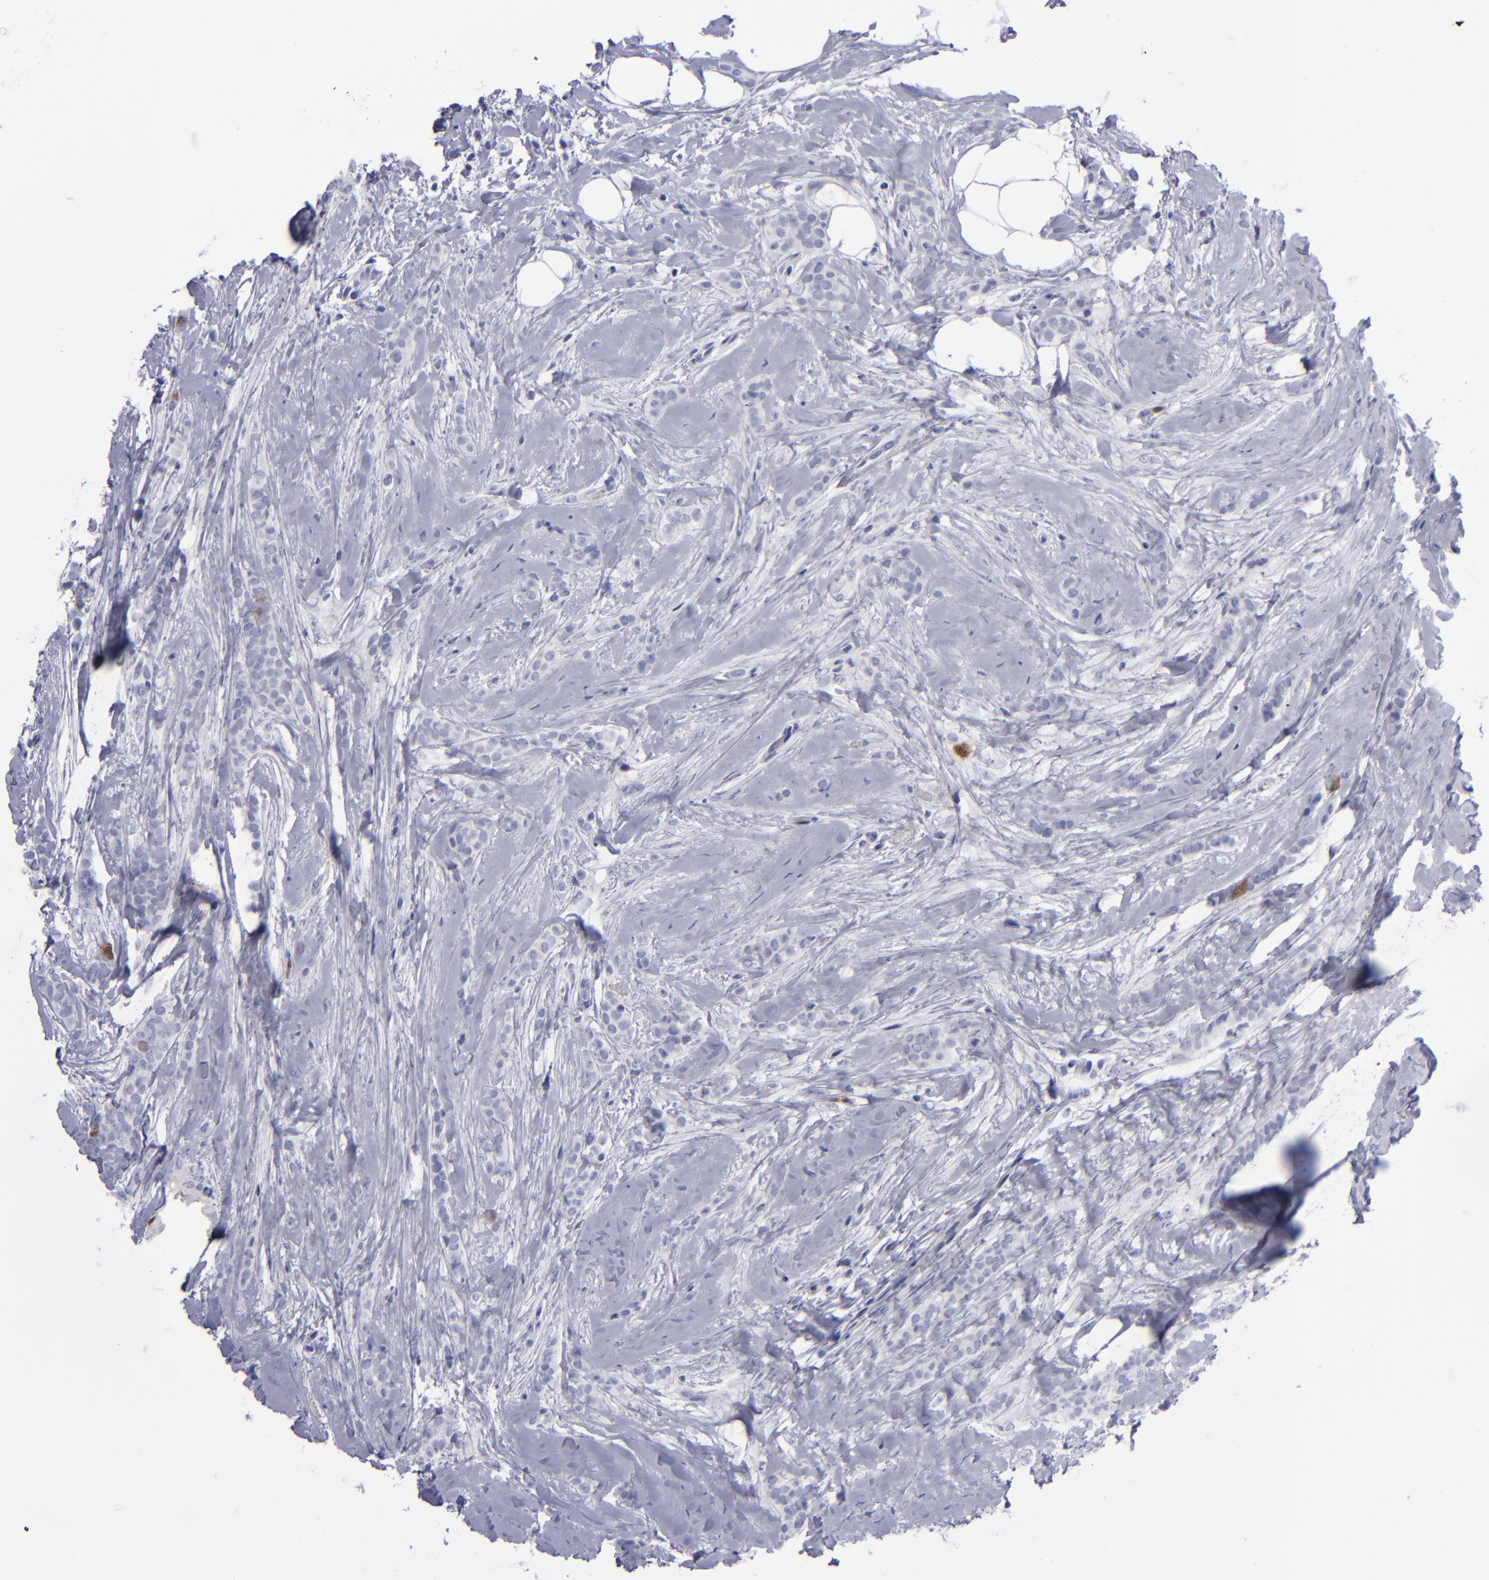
{"staining": {"intensity": "negative", "quantity": "none", "location": "none"}, "tissue": "breast cancer", "cell_type": "Tumor cells", "image_type": "cancer", "snomed": [{"axis": "morphology", "description": "Lobular carcinoma"}, {"axis": "topography", "description": "Breast"}], "caption": "Tumor cells are negative for protein expression in human breast lobular carcinoma.", "gene": "AURKA", "patient": {"sex": "female", "age": 56}}